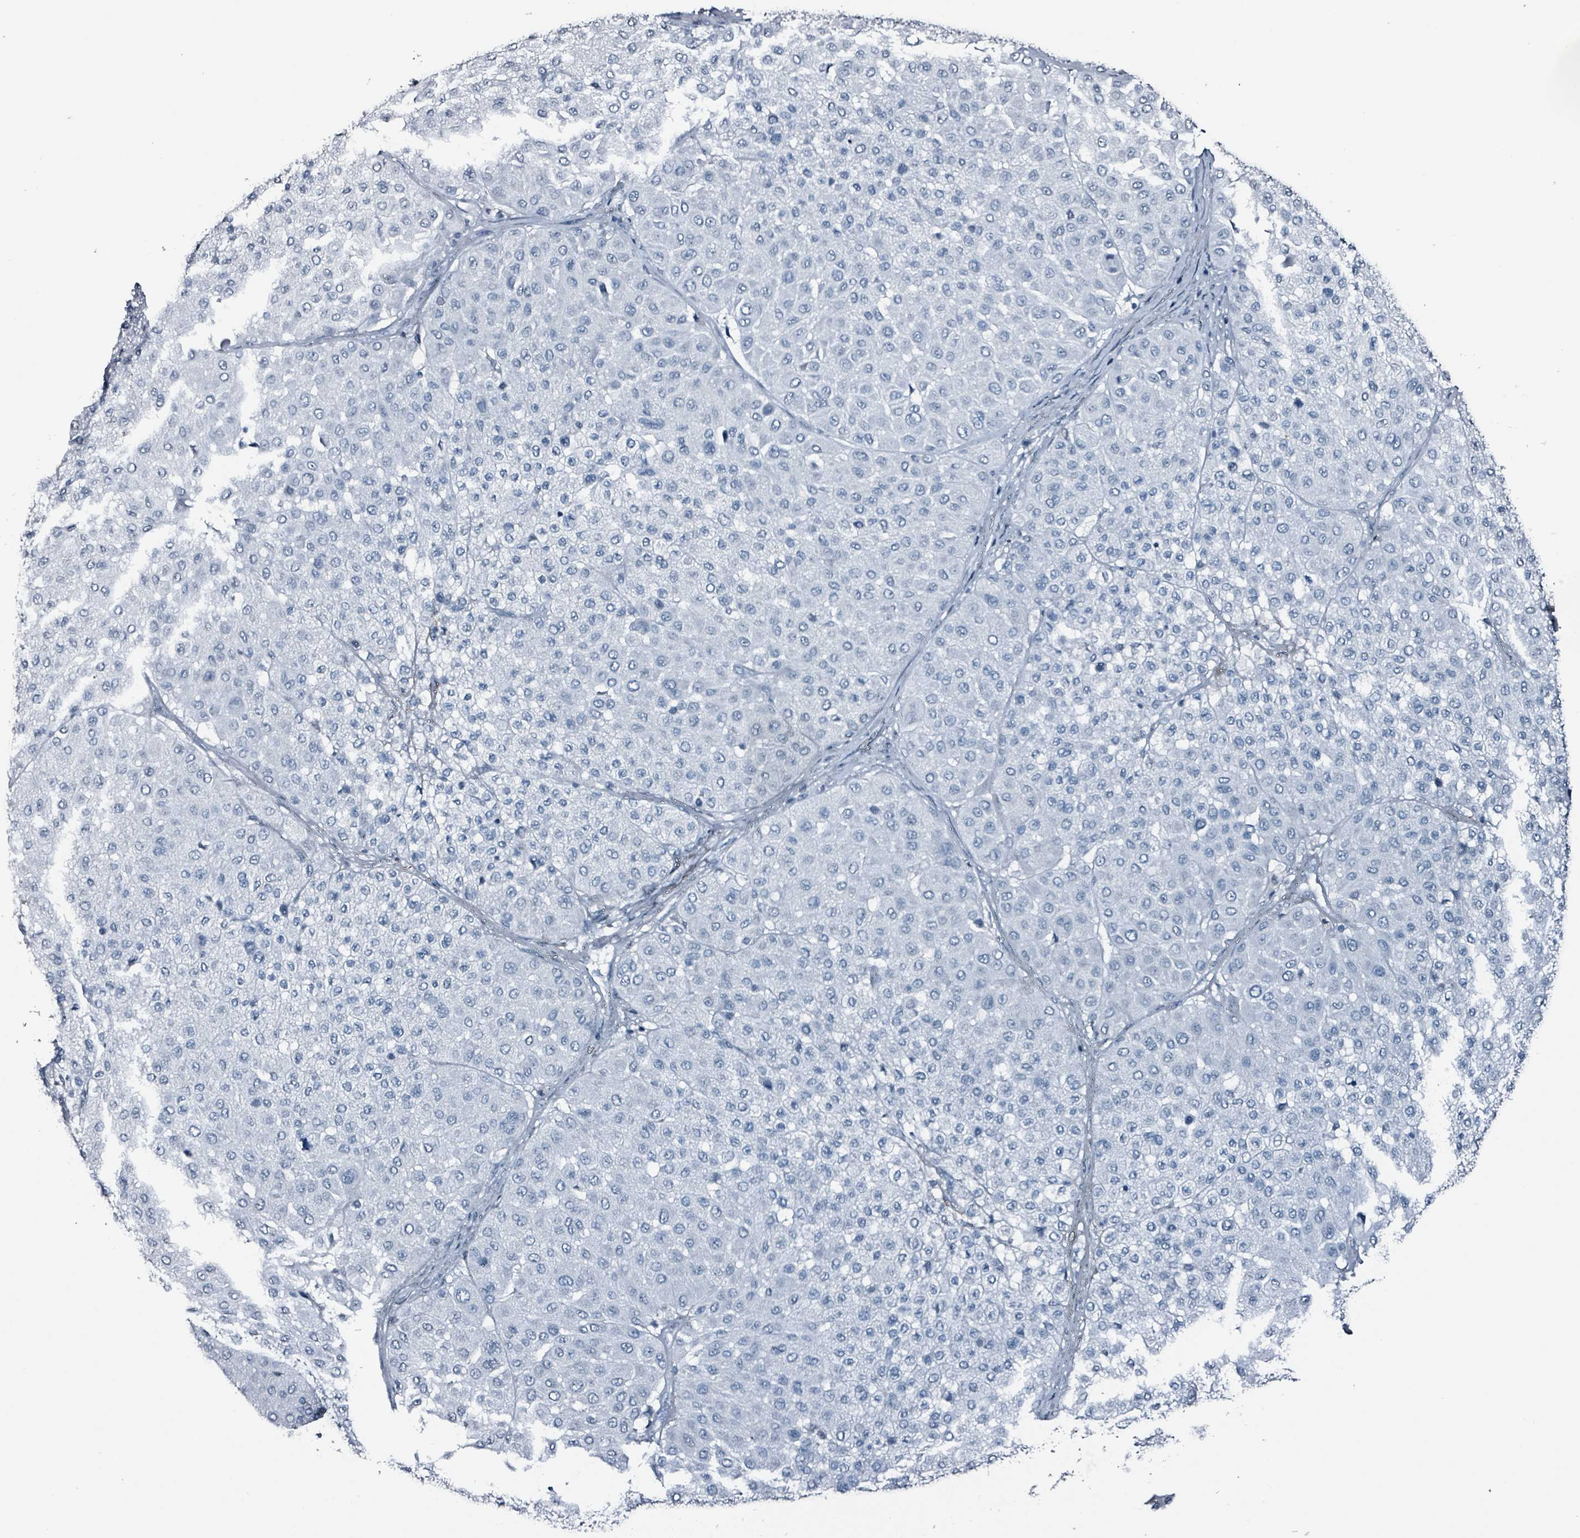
{"staining": {"intensity": "negative", "quantity": "none", "location": "none"}, "tissue": "melanoma", "cell_type": "Tumor cells", "image_type": "cancer", "snomed": [{"axis": "morphology", "description": "Malignant melanoma, Metastatic site"}, {"axis": "topography", "description": "Smooth muscle"}], "caption": "Immunohistochemistry photomicrograph of human malignant melanoma (metastatic site) stained for a protein (brown), which shows no positivity in tumor cells. The staining was performed using DAB to visualize the protein expression in brown, while the nuclei were stained in blue with hematoxylin (Magnification: 20x).", "gene": "CA9", "patient": {"sex": "male", "age": 41}}